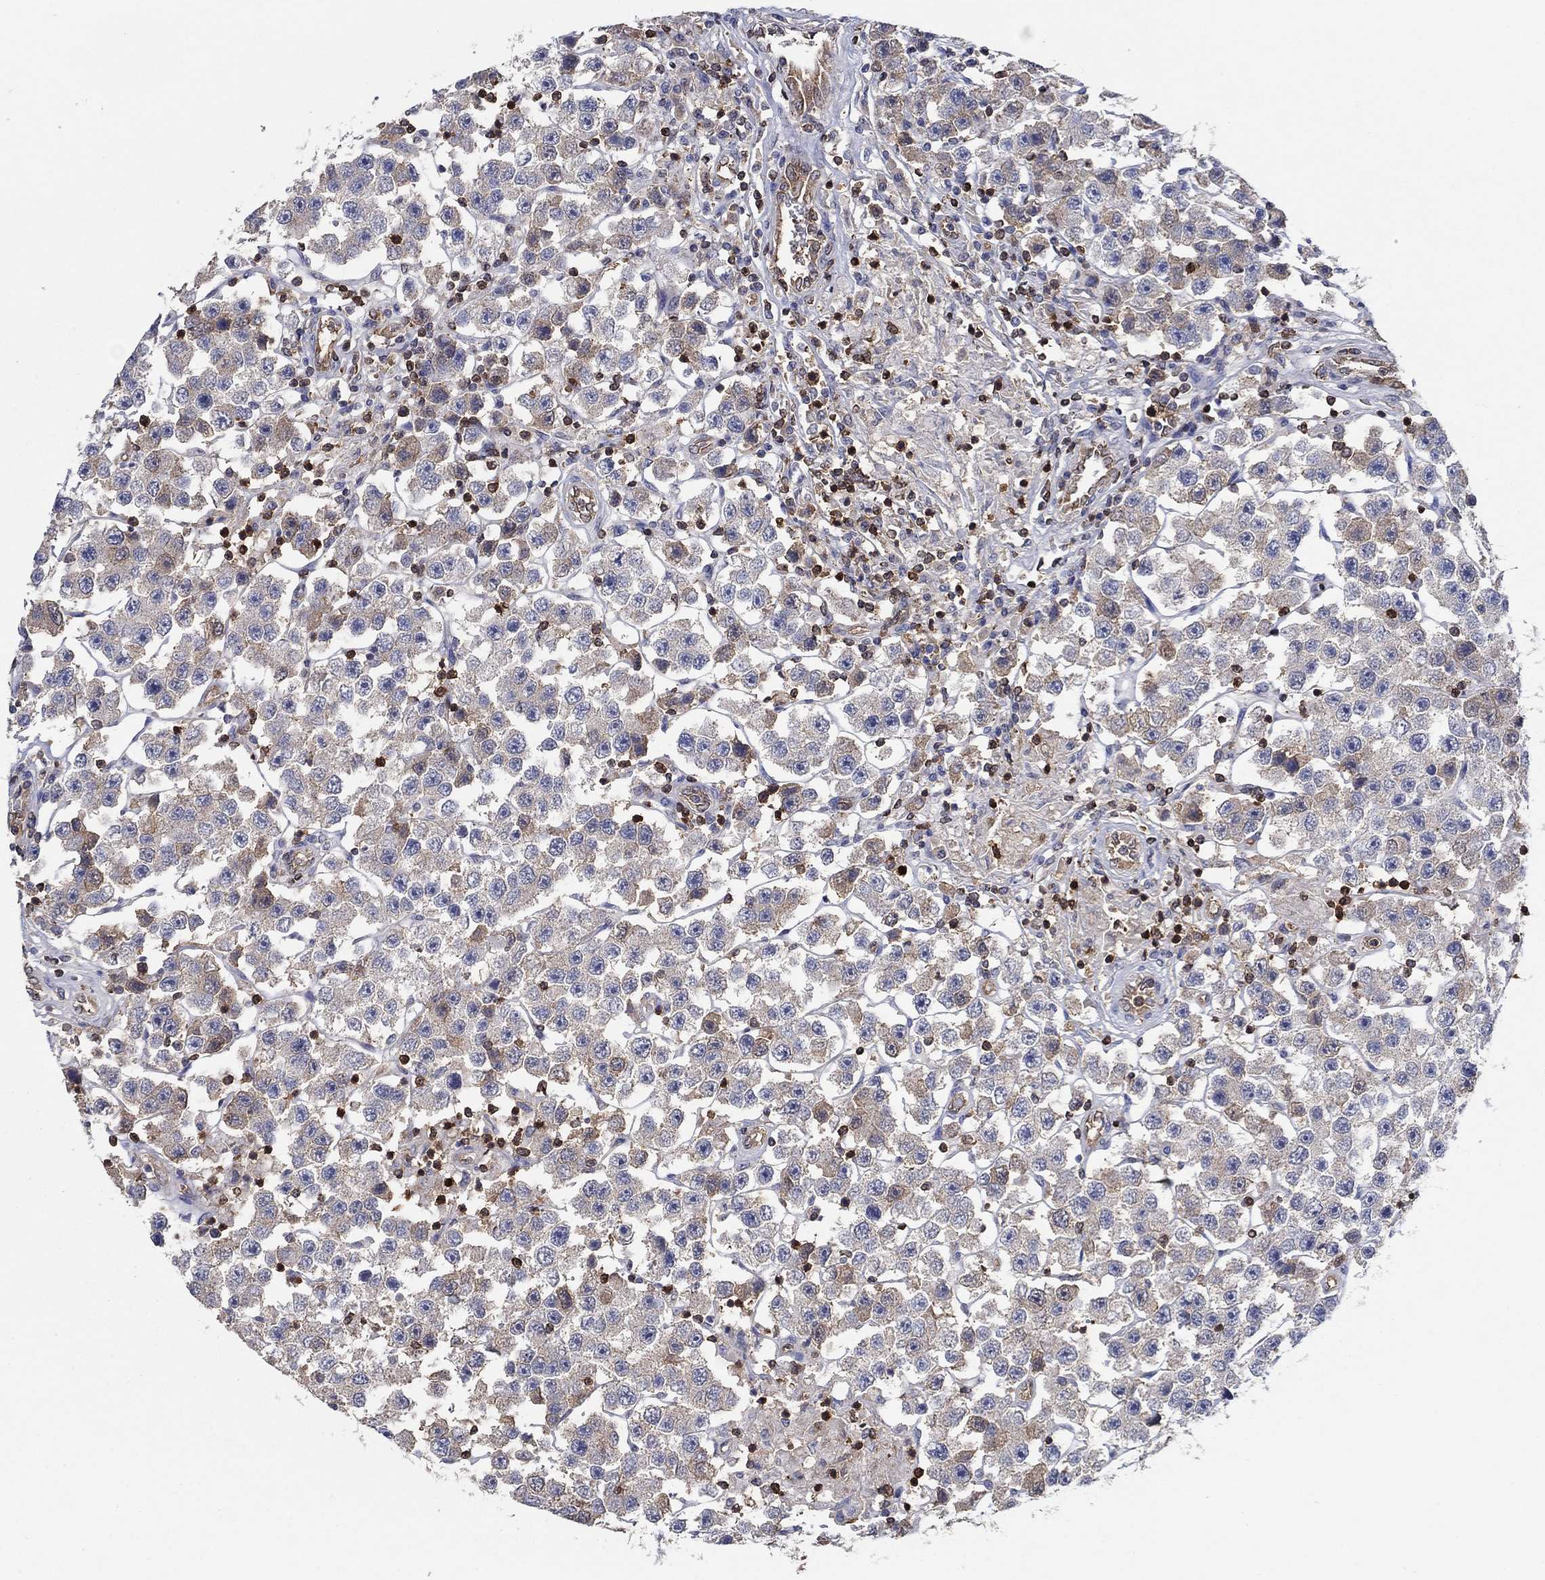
{"staining": {"intensity": "weak", "quantity": "<25%", "location": "cytoplasmic/membranous"}, "tissue": "testis cancer", "cell_type": "Tumor cells", "image_type": "cancer", "snomed": [{"axis": "morphology", "description": "Seminoma, NOS"}, {"axis": "topography", "description": "Testis"}], "caption": "The image demonstrates no significant positivity in tumor cells of testis cancer (seminoma).", "gene": "AGFG2", "patient": {"sex": "male", "age": 45}}